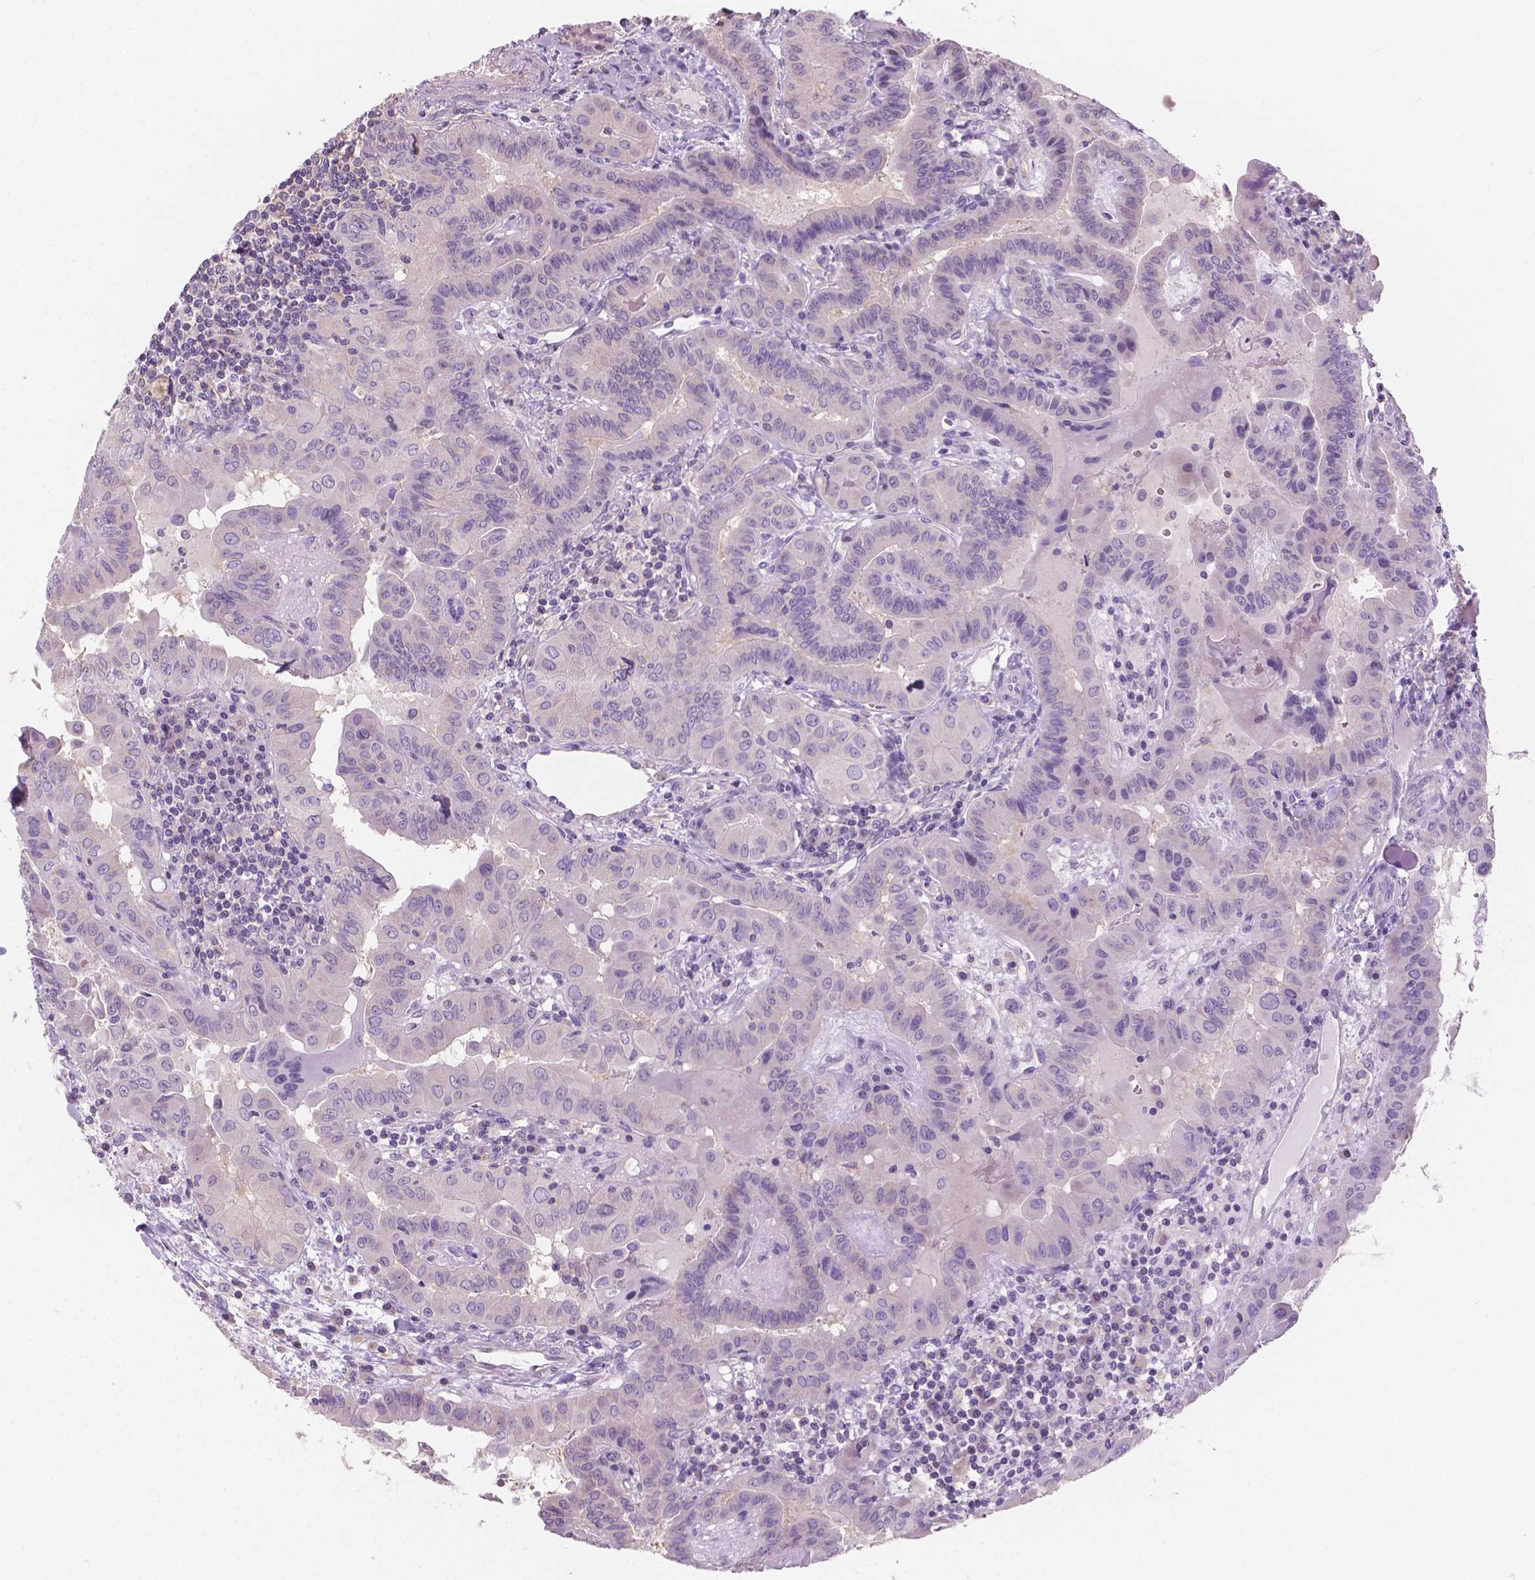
{"staining": {"intensity": "negative", "quantity": "none", "location": "none"}, "tissue": "thyroid cancer", "cell_type": "Tumor cells", "image_type": "cancer", "snomed": [{"axis": "morphology", "description": "Papillary adenocarcinoma, NOS"}, {"axis": "topography", "description": "Thyroid gland"}], "caption": "Immunohistochemistry of human thyroid cancer (papillary adenocarcinoma) demonstrates no expression in tumor cells.", "gene": "SBSN", "patient": {"sex": "female", "age": 37}}